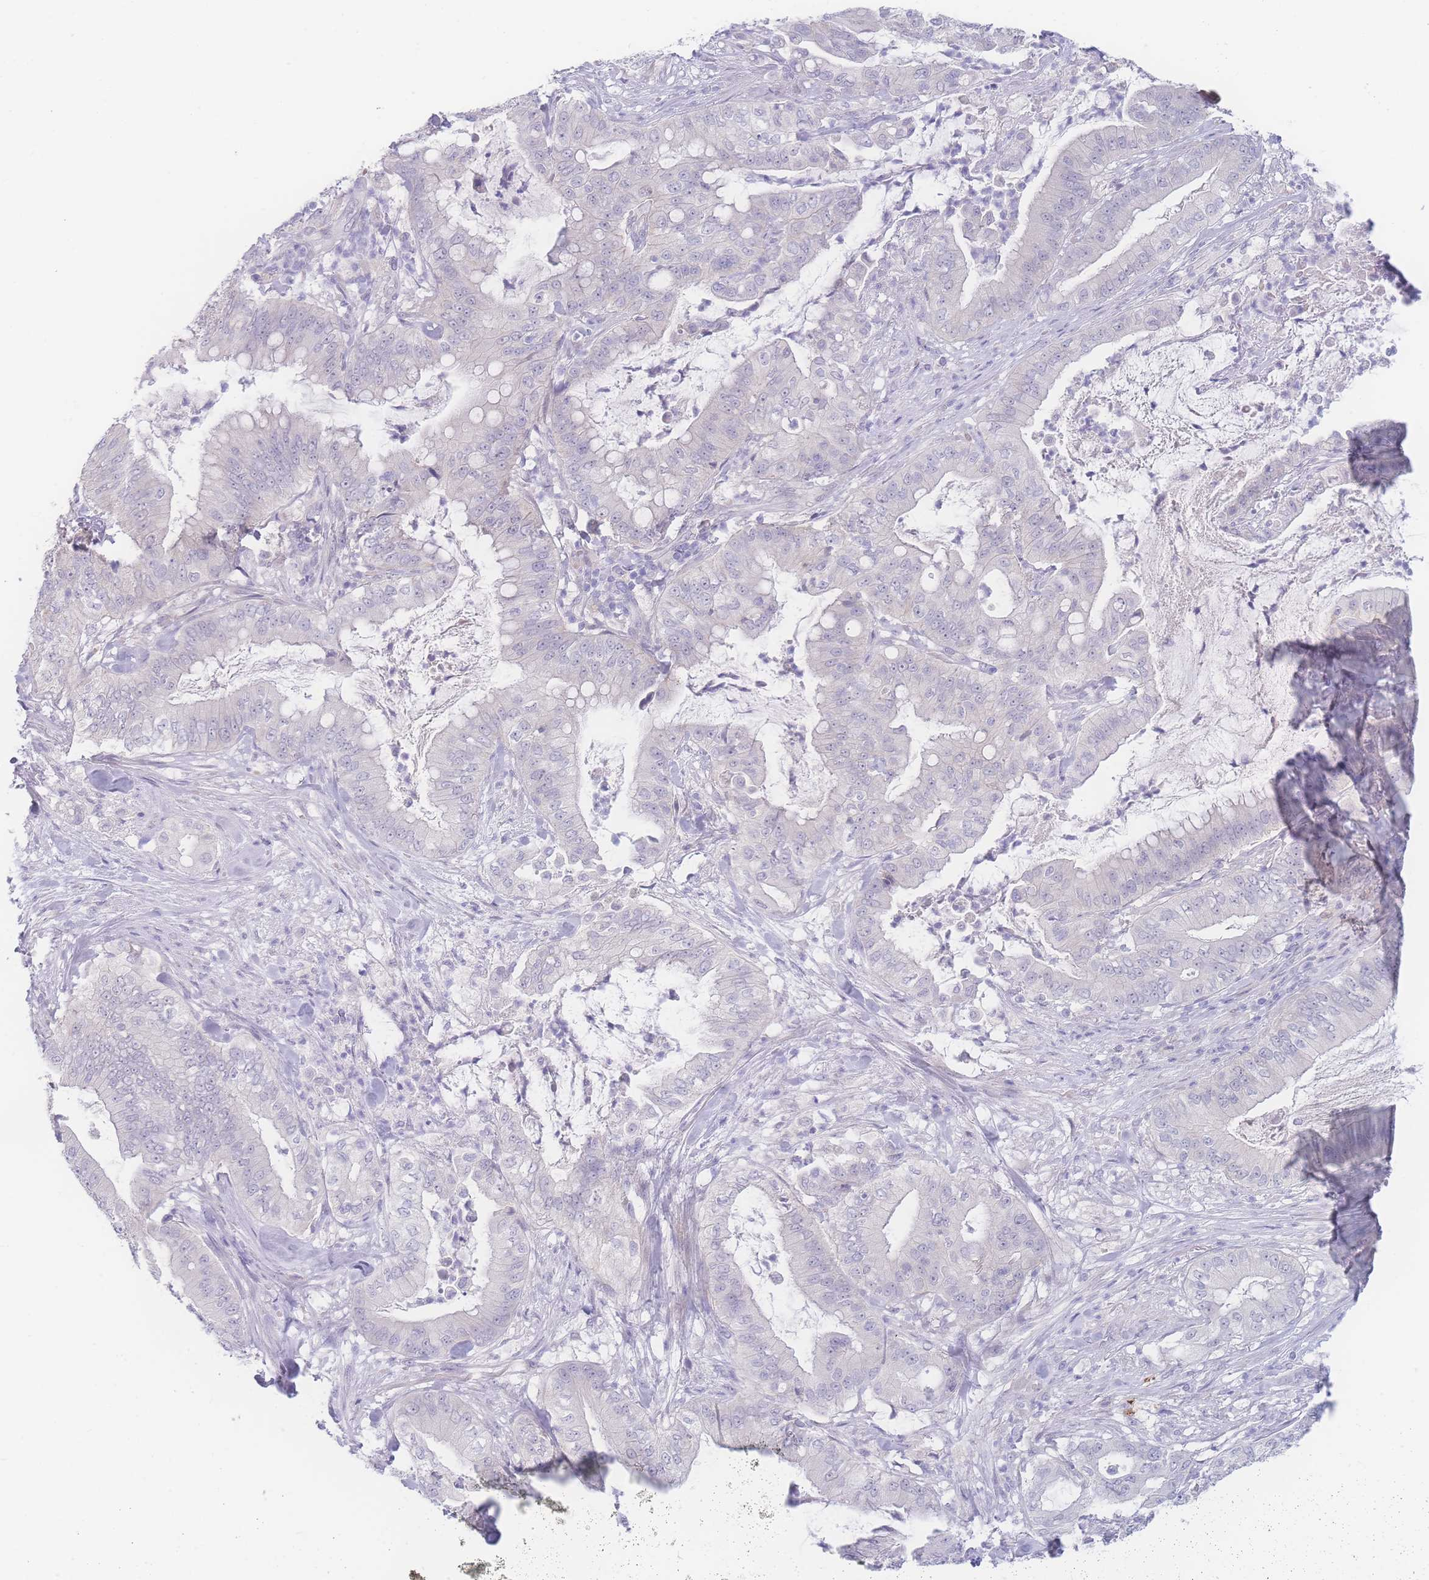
{"staining": {"intensity": "negative", "quantity": "none", "location": "none"}, "tissue": "pancreatic cancer", "cell_type": "Tumor cells", "image_type": "cancer", "snomed": [{"axis": "morphology", "description": "Adenocarcinoma, NOS"}, {"axis": "topography", "description": "Pancreas"}], "caption": "Immunohistochemistry histopathology image of neoplastic tissue: human pancreatic cancer (adenocarcinoma) stained with DAB (3,3'-diaminobenzidine) exhibits no significant protein positivity in tumor cells. (DAB (3,3'-diaminobenzidine) IHC with hematoxylin counter stain).", "gene": "PRSS22", "patient": {"sex": "male", "age": 71}}